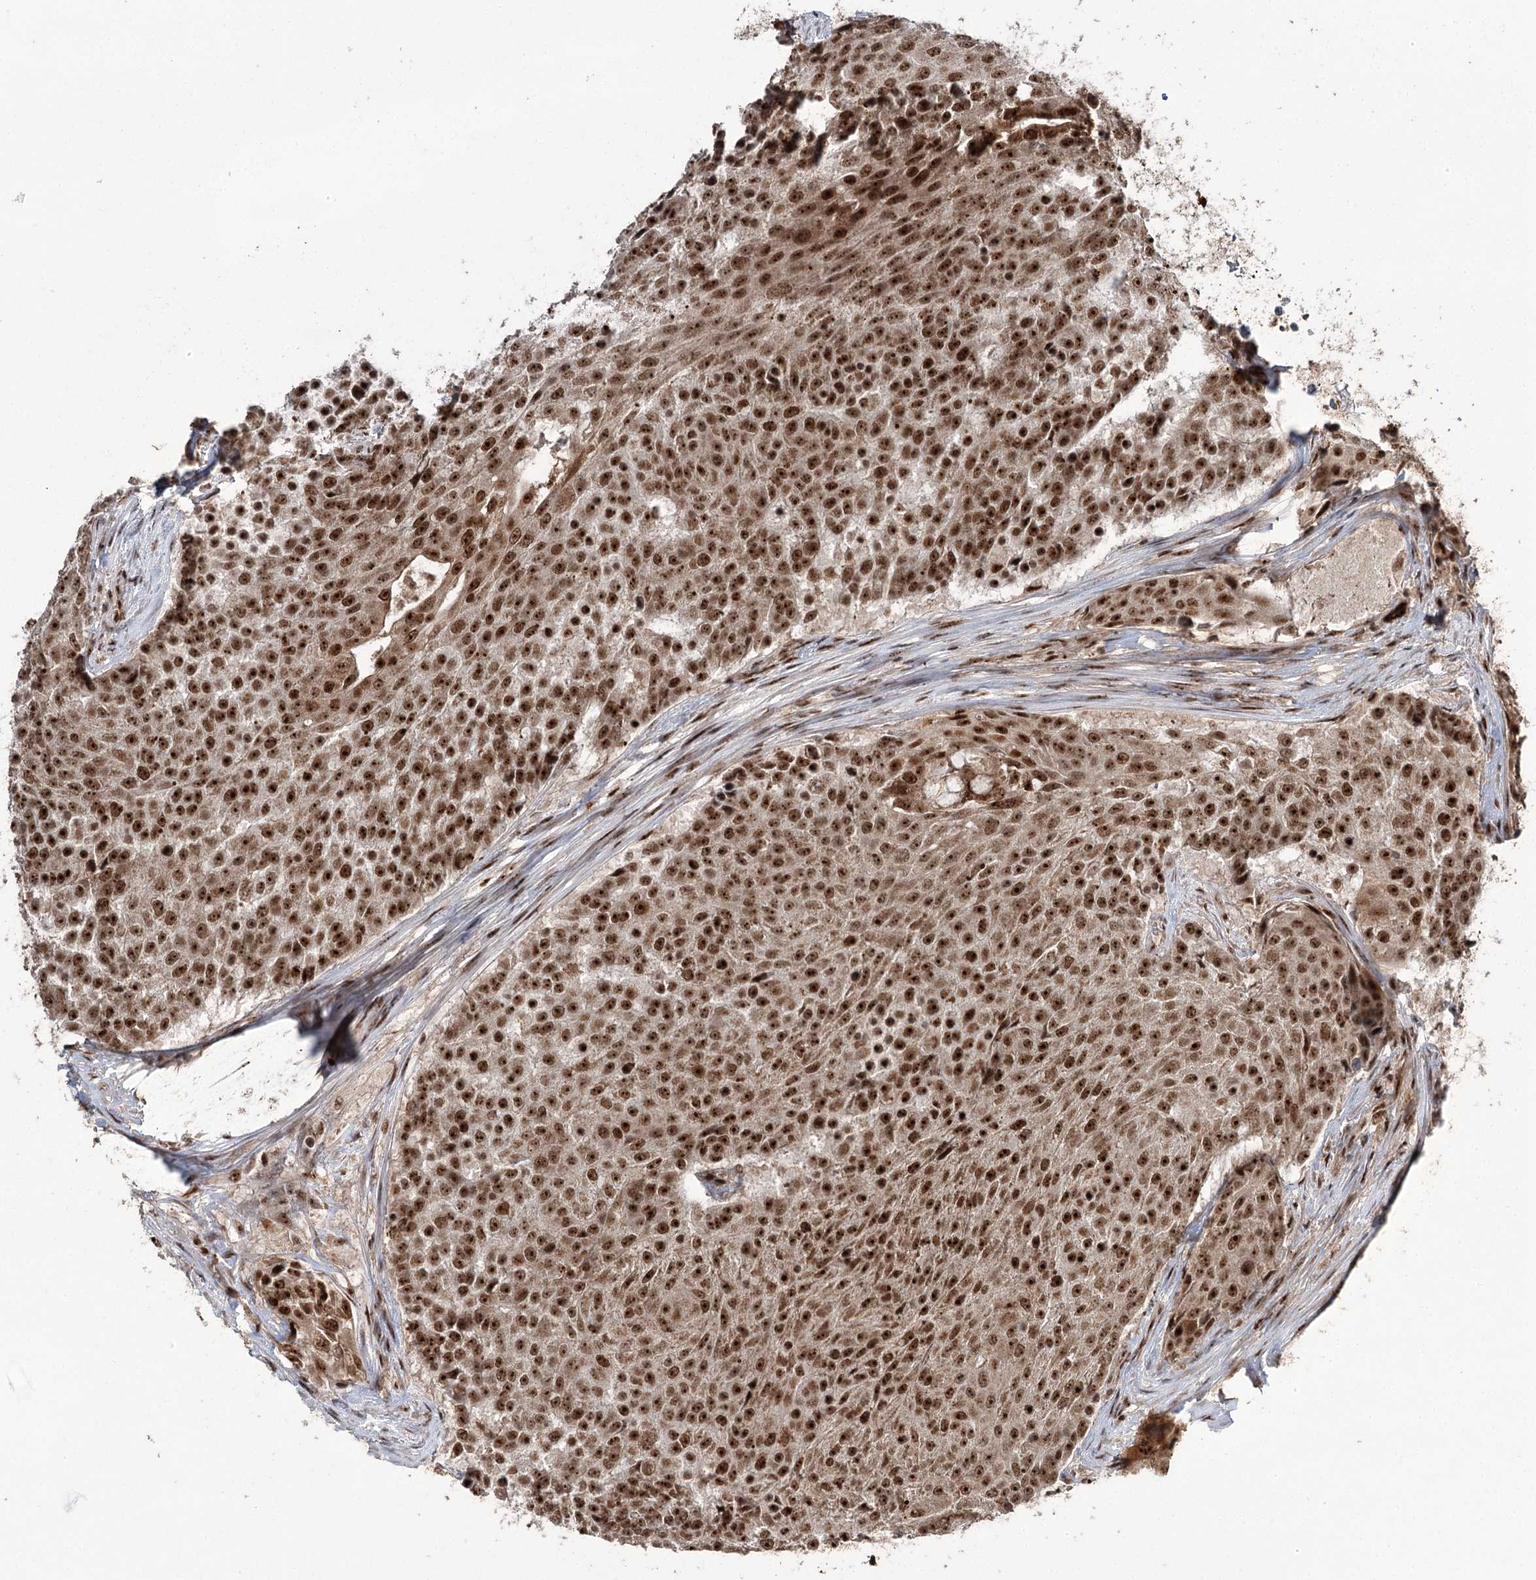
{"staining": {"intensity": "strong", "quantity": ">75%", "location": "nuclear"}, "tissue": "urothelial cancer", "cell_type": "Tumor cells", "image_type": "cancer", "snomed": [{"axis": "morphology", "description": "Urothelial carcinoma, High grade"}, {"axis": "topography", "description": "Urinary bladder"}], "caption": "A photomicrograph of urothelial cancer stained for a protein reveals strong nuclear brown staining in tumor cells.", "gene": "ERCC3", "patient": {"sex": "female", "age": 63}}